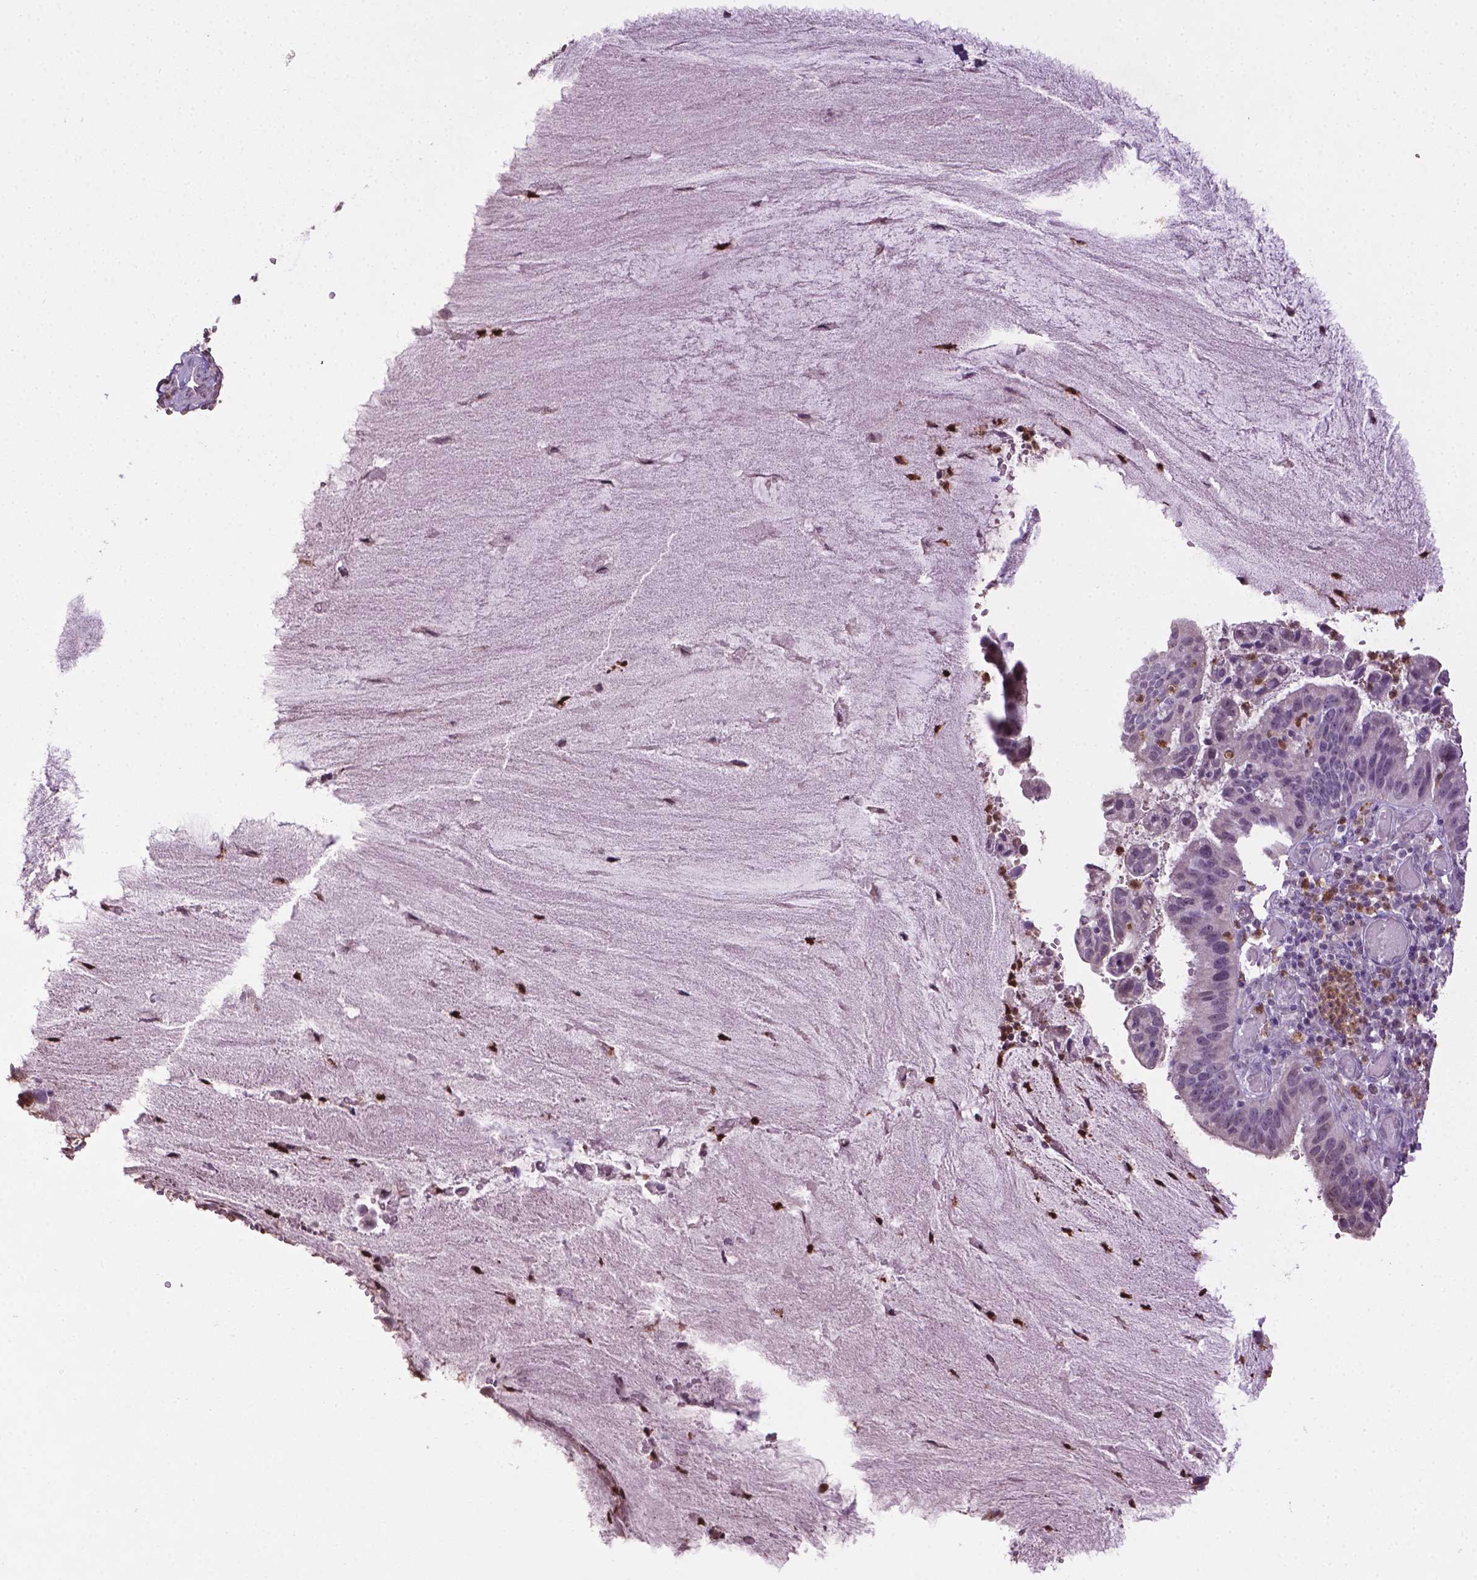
{"staining": {"intensity": "negative", "quantity": "none", "location": "none"}, "tissue": "cervical cancer", "cell_type": "Tumor cells", "image_type": "cancer", "snomed": [{"axis": "morphology", "description": "Adenocarcinoma, NOS"}, {"axis": "topography", "description": "Cervix"}], "caption": "High power microscopy micrograph of an immunohistochemistry (IHC) micrograph of cervical adenocarcinoma, revealing no significant staining in tumor cells.", "gene": "NTNG2", "patient": {"sex": "female", "age": 34}}